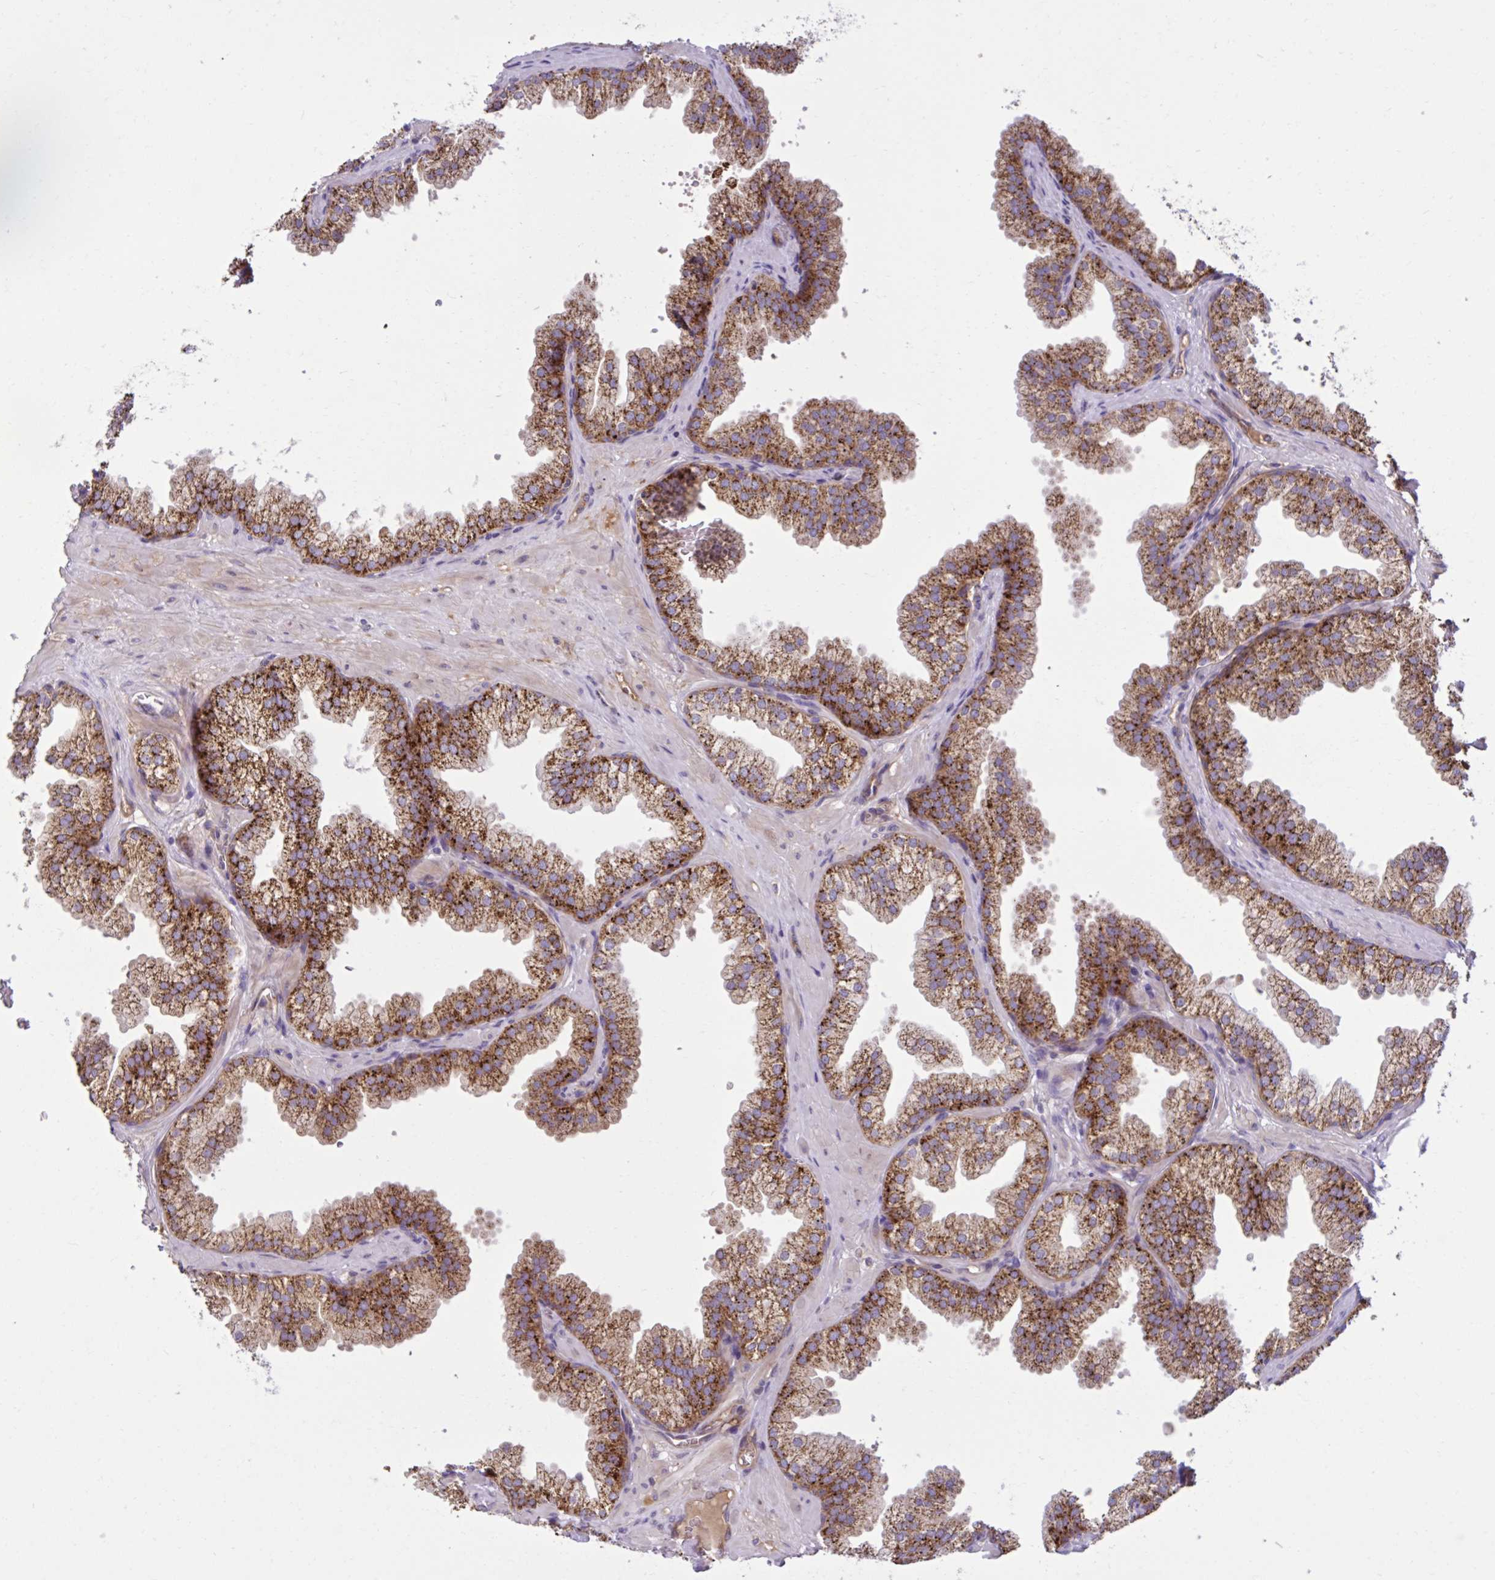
{"staining": {"intensity": "strong", "quantity": "25%-75%", "location": "cytoplasmic/membranous"}, "tissue": "prostate", "cell_type": "Glandular cells", "image_type": "normal", "snomed": [{"axis": "morphology", "description": "Normal tissue, NOS"}, {"axis": "topography", "description": "Prostate"}], "caption": "Unremarkable prostate demonstrates strong cytoplasmic/membranous staining in about 25%-75% of glandular cells, visualized by immunohistochemistry. (DAB = brown stain, brightfield microscopy at high magnification).", "gene": "LIMS1", "patient": {"sex": "male", "age": 37}}